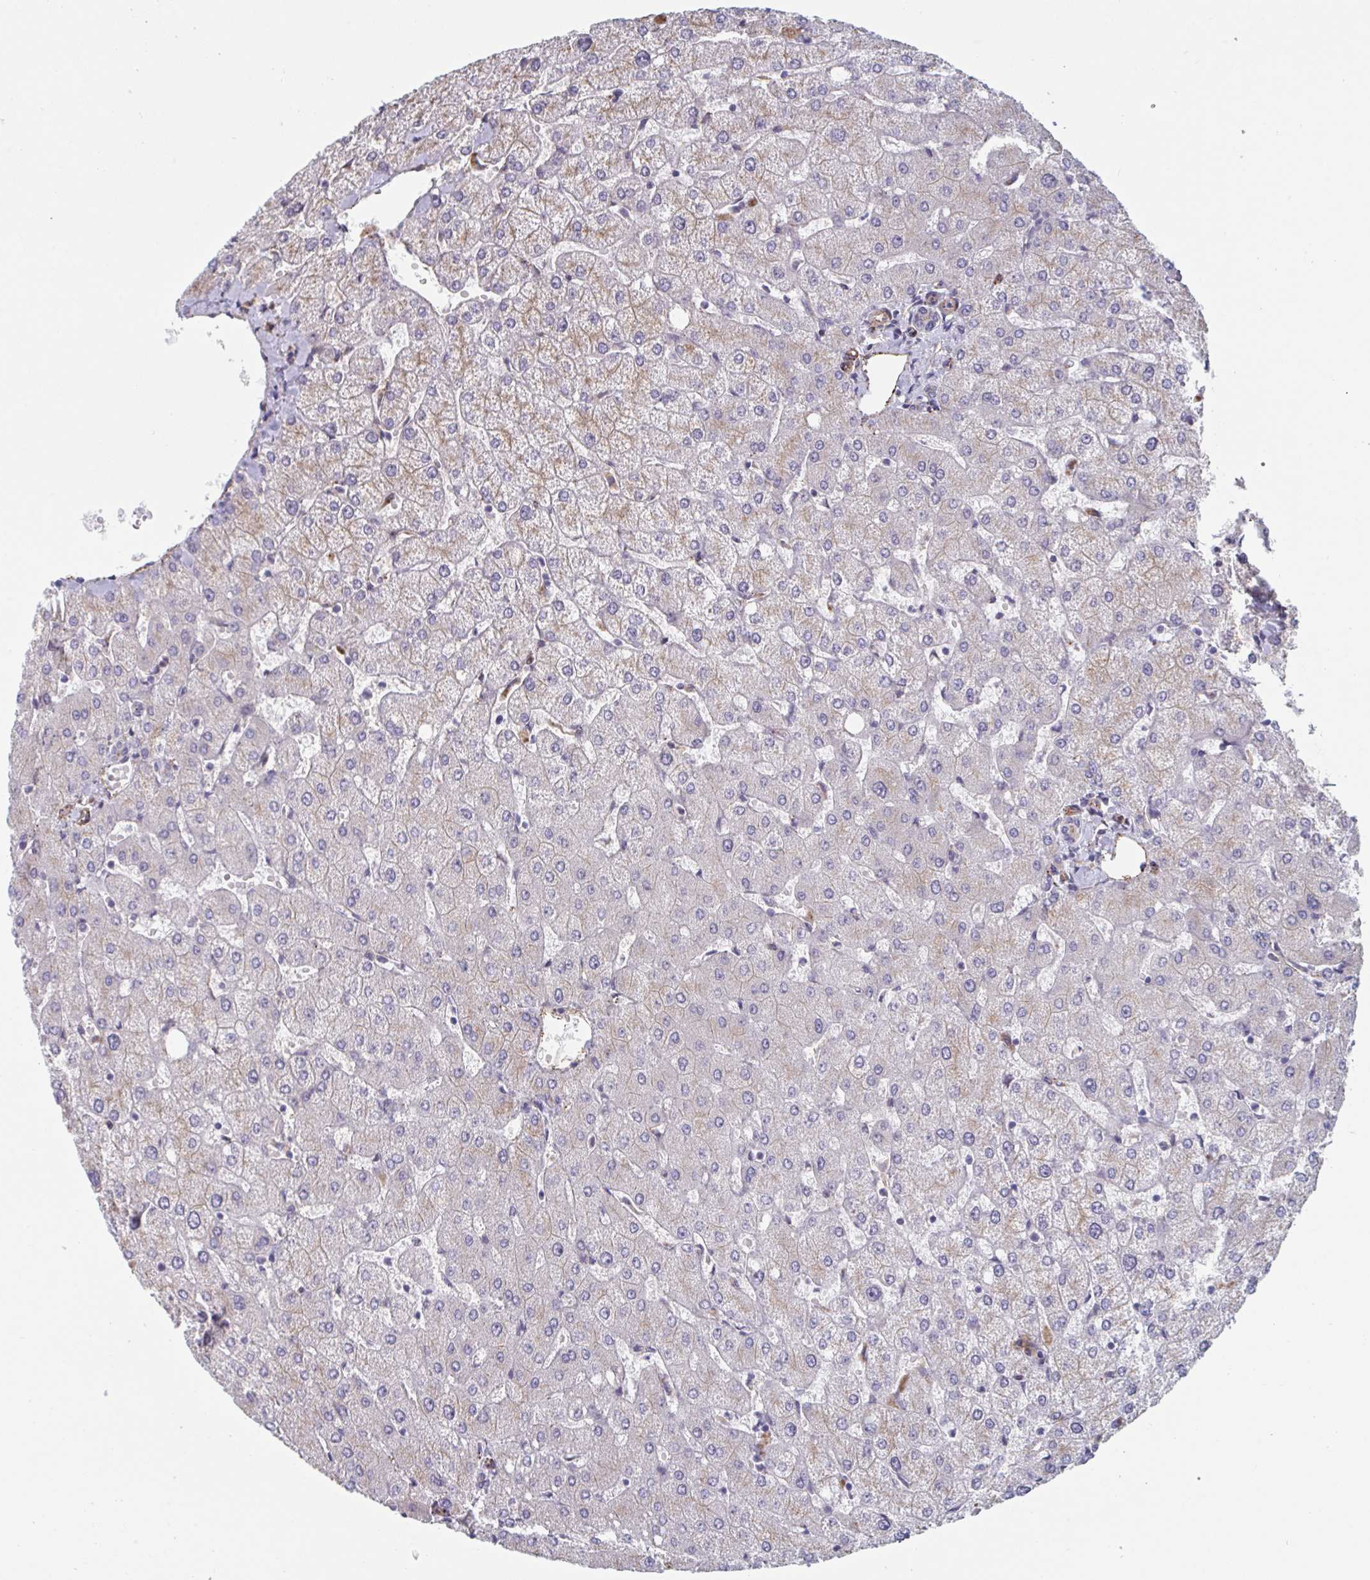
{"staining": {"intensity": "negative", "quantity": "none", "location": "none"}, "tissue": "liver", "cell_type": "Cholangiocytes", "image_type": "normal", "snomed": [{"axis": "morphology", "description": "Normal tissue, NOS"}, {"axis": "topography", "description": "Liver"}], "caption": "High magnification brightfield microscopy of unremarkable liver stained with DAB (3,3'-diaminobenzidine) (brown) and counterstained with hematoxylin (blue): cholangiocytes show no significant positivity.", "gene": "TNFSF10", "patient": {"sex": "female", "age": 54}}